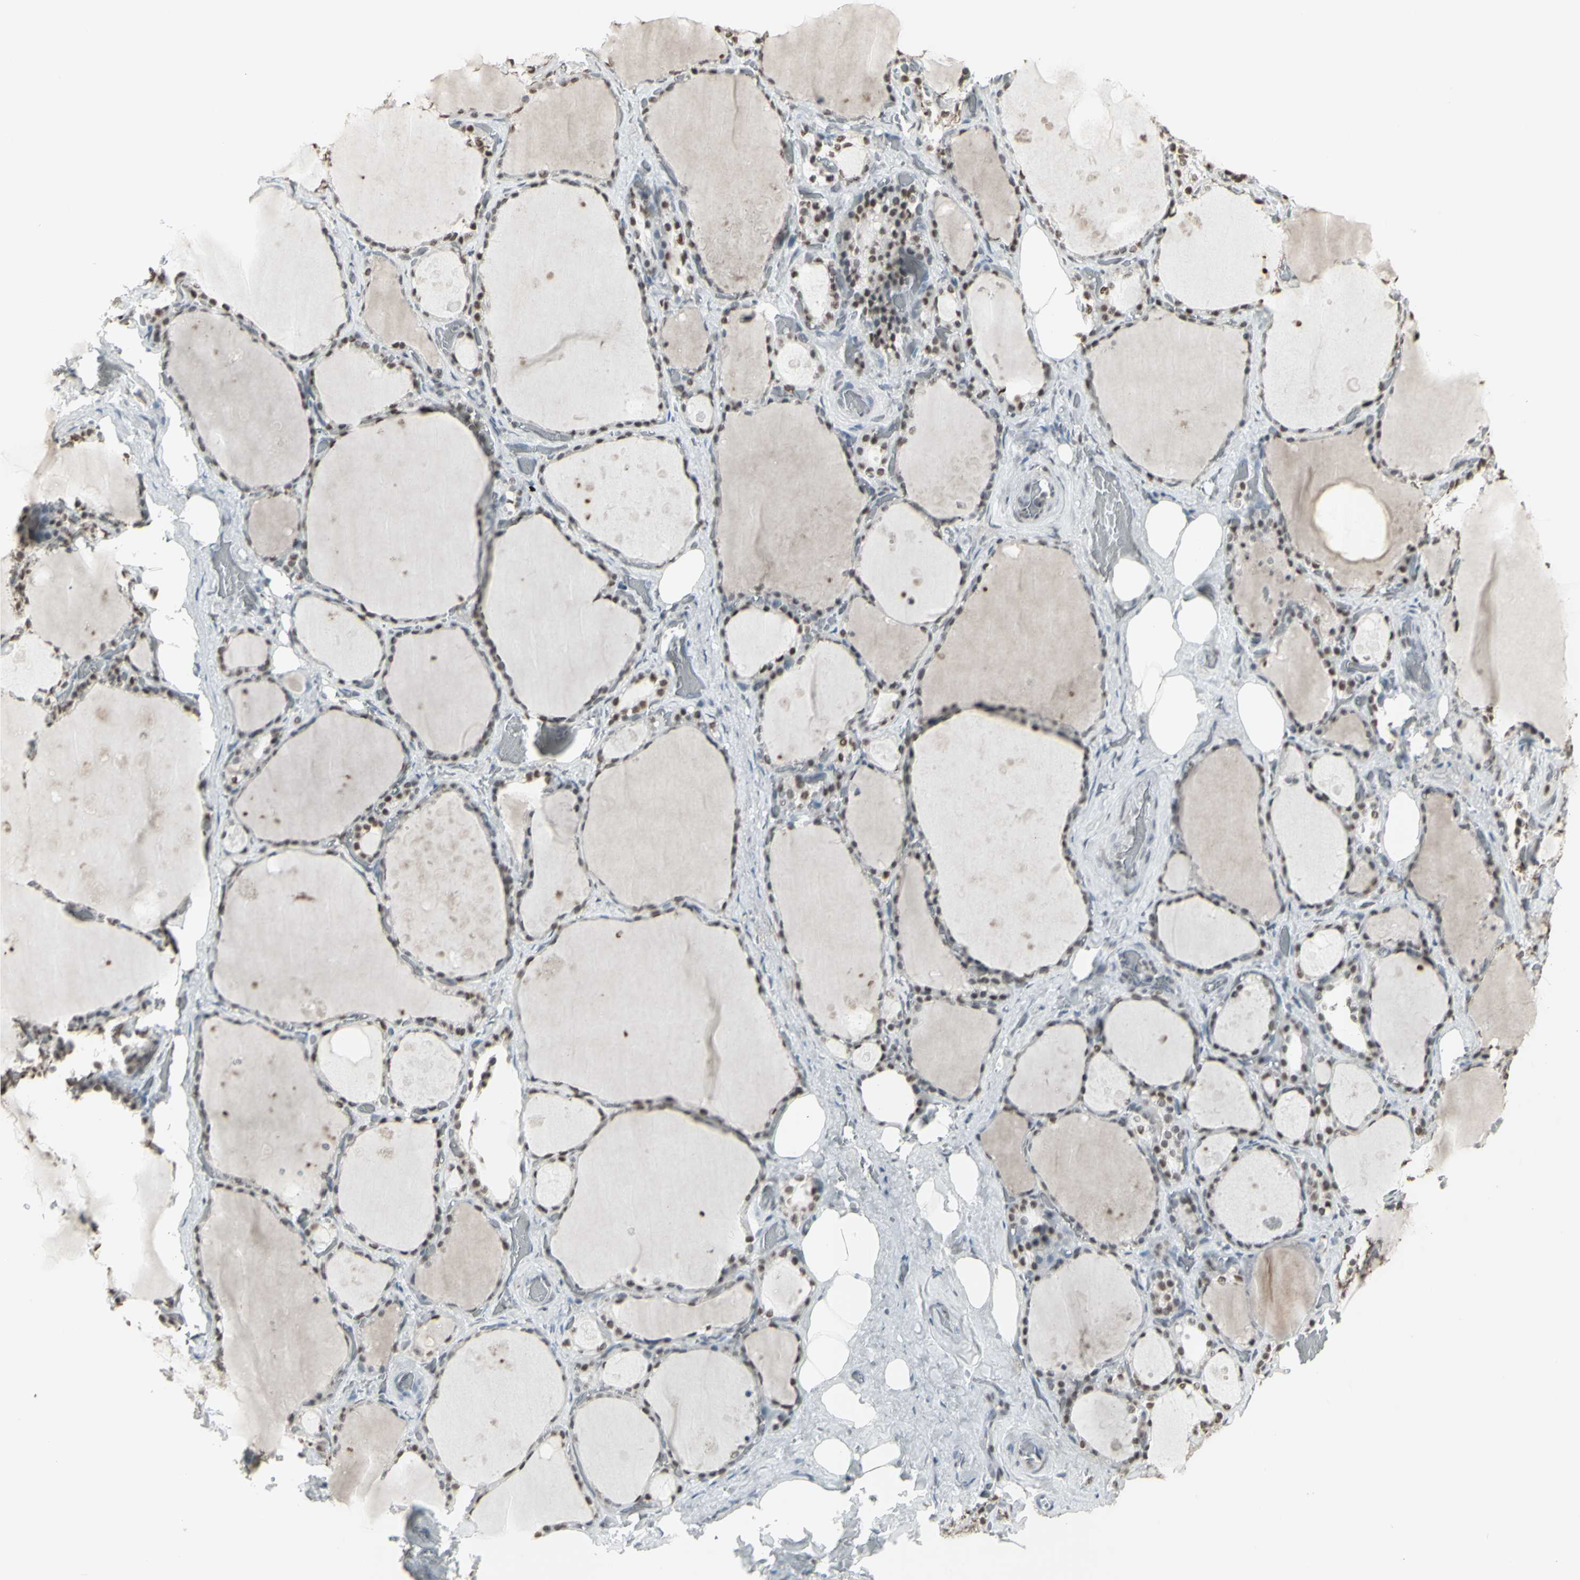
{"staining": {"intensity": "strong", "quantity": ">75%", "location": "nuclear"}, "tissue": "thyroid gland", "cell_type": "Glandular cells", "image_type": "normal", "snomed": [{"axis": "morphology", "description": "Normal tissue, NOS"}, {"axis": "topography", "description": "Thyroid gland"}], "caption": "Protein expression analysis of benign thyroid gland demonstrates strong nuclear positivity in approximately >75% of glandular cells. (Brightfield microscopy of DAB IHC at high magnification).", "gene": "TRIM28", "patient": {"sex": "male", "age": 61}}